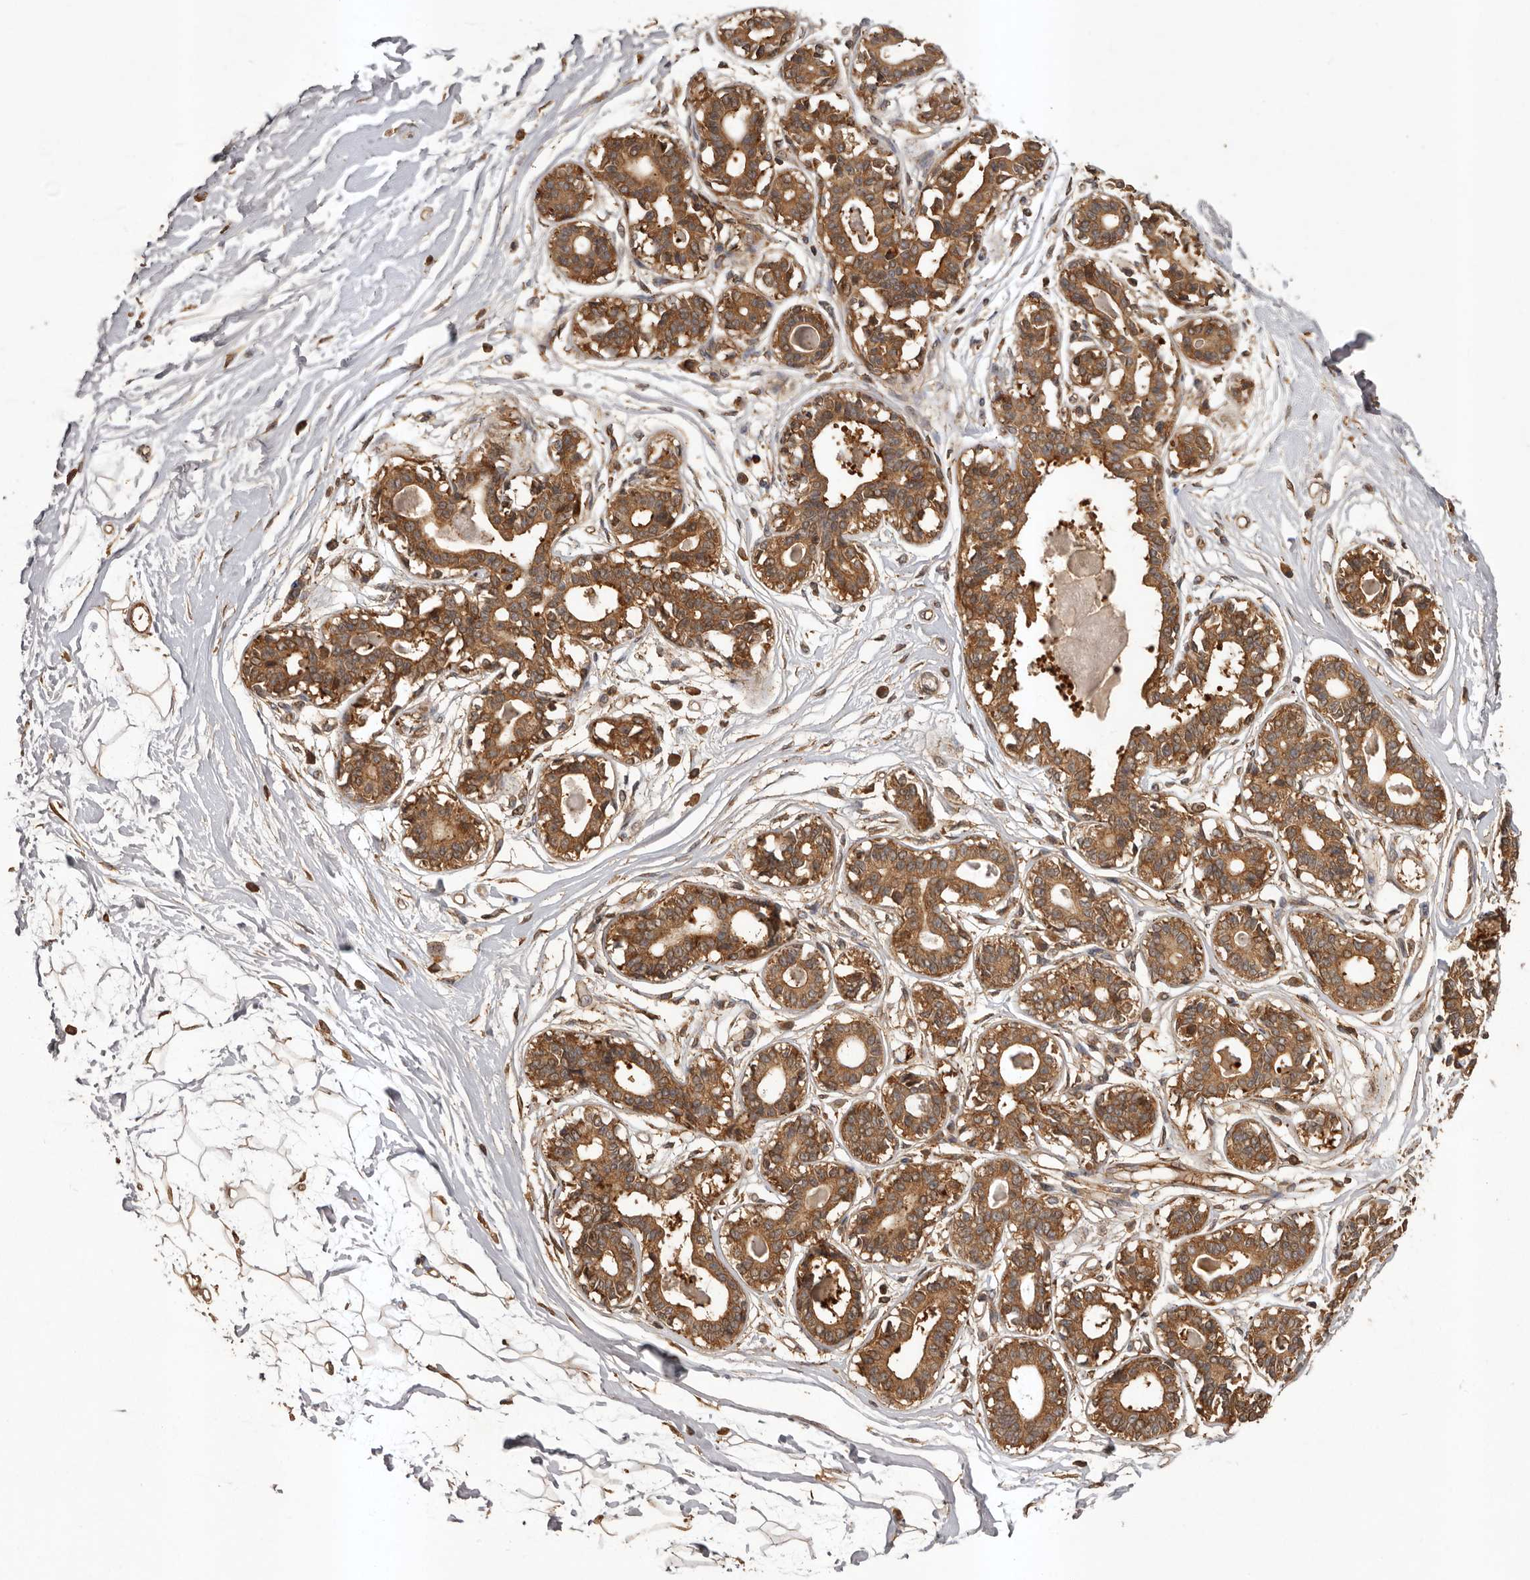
{"staining": {"intensity": "moderate", "quantity": ">75%", "location": "cytoplasmic/membranous"}, "tissue": "breast", "cell_type": "Adipocytes", "image_type": "normal", "snomed": [{"axis": "morphology", "description": "Normal tissue, NOS"}, {"axis": "topography", "description": "Breast"}], "caption": "Protein staining displays moderate cytoplasmic/membranous staining in about >75% of adipocytes in benign breast. The staining was performed using DAB to visualize the protein expression in brown, while the nuclei were stained in blue with hematoxylin (Magnification: 20x).", "gene": "SLC22A3", "patient": {"sex": "female", "age": 45}}